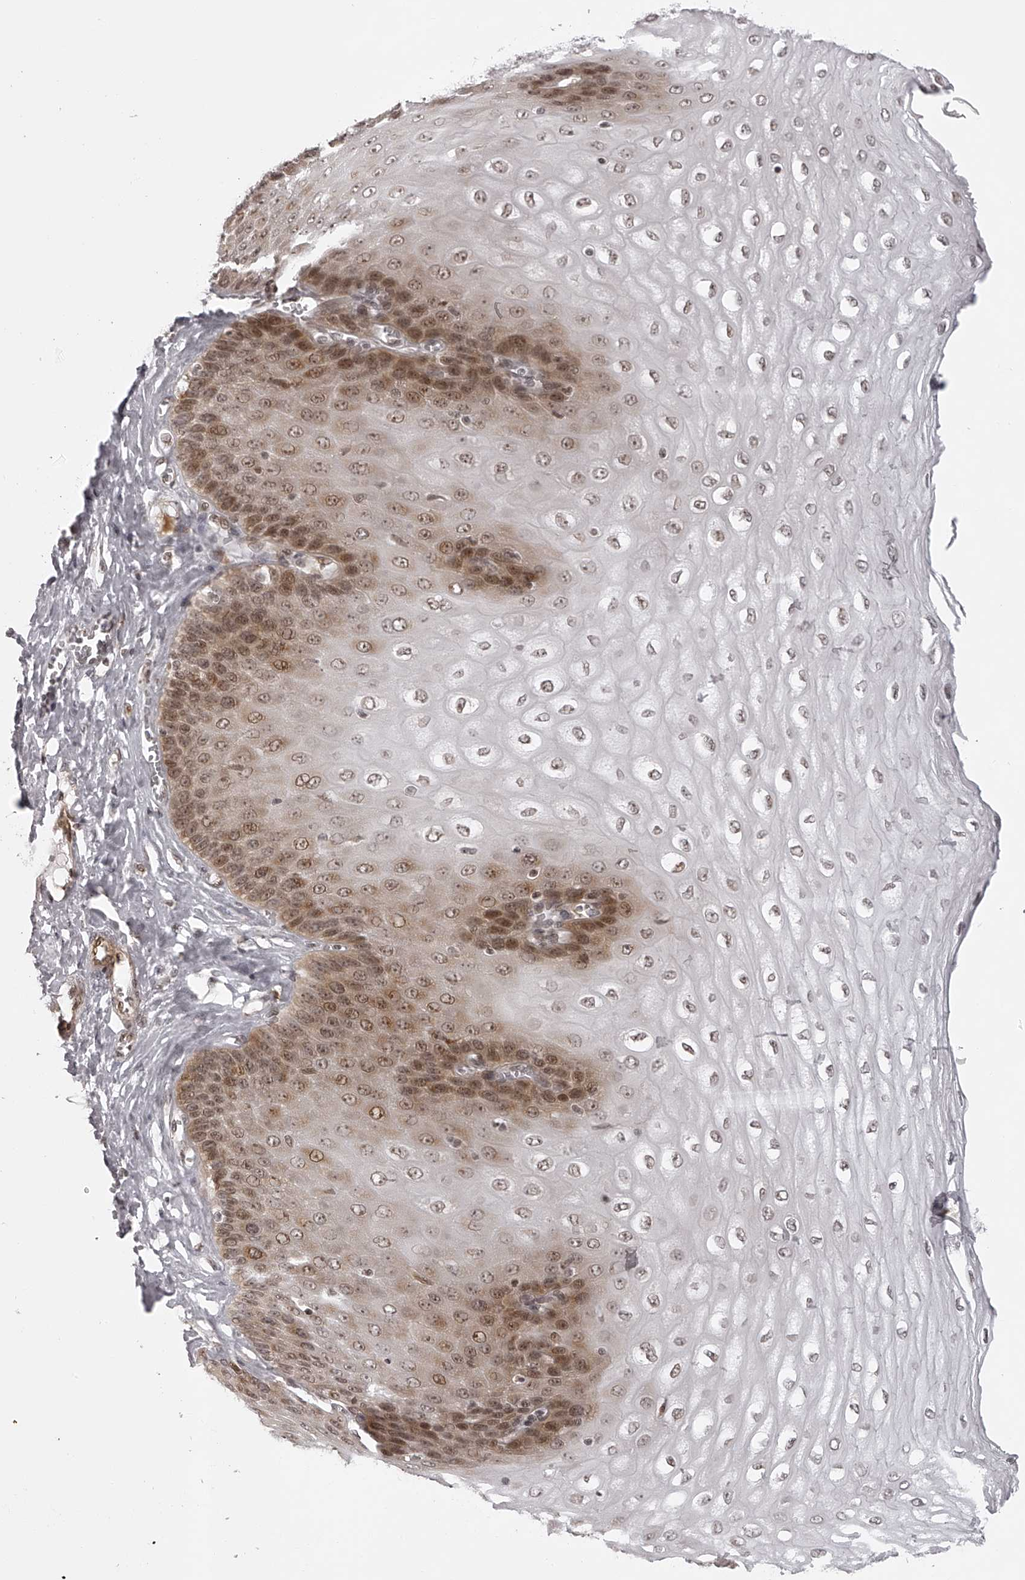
{"staining": {"intensity": "strong", "quantity": "<25%", "location": "cytoplasmic/membranous,nuclear"}, "tissue": "esophagus", "cell_type": "Squamous epithelial cells", "image_type": "normal", "snomed": [{"axis": "morphology", "description": "Normal tissue, NOS"}, {"axis": "topography", "description": "Esophagus"}], "caption": "Approximately <25% of squamous epithelial cells in benign human esophagus show strong cytoplasmic/membranous,nuclear protein positivity as visualized by brown immunohistochemical staining.", "gene": "ODF2L", "patient": {"sex": "male", "age": 60}}